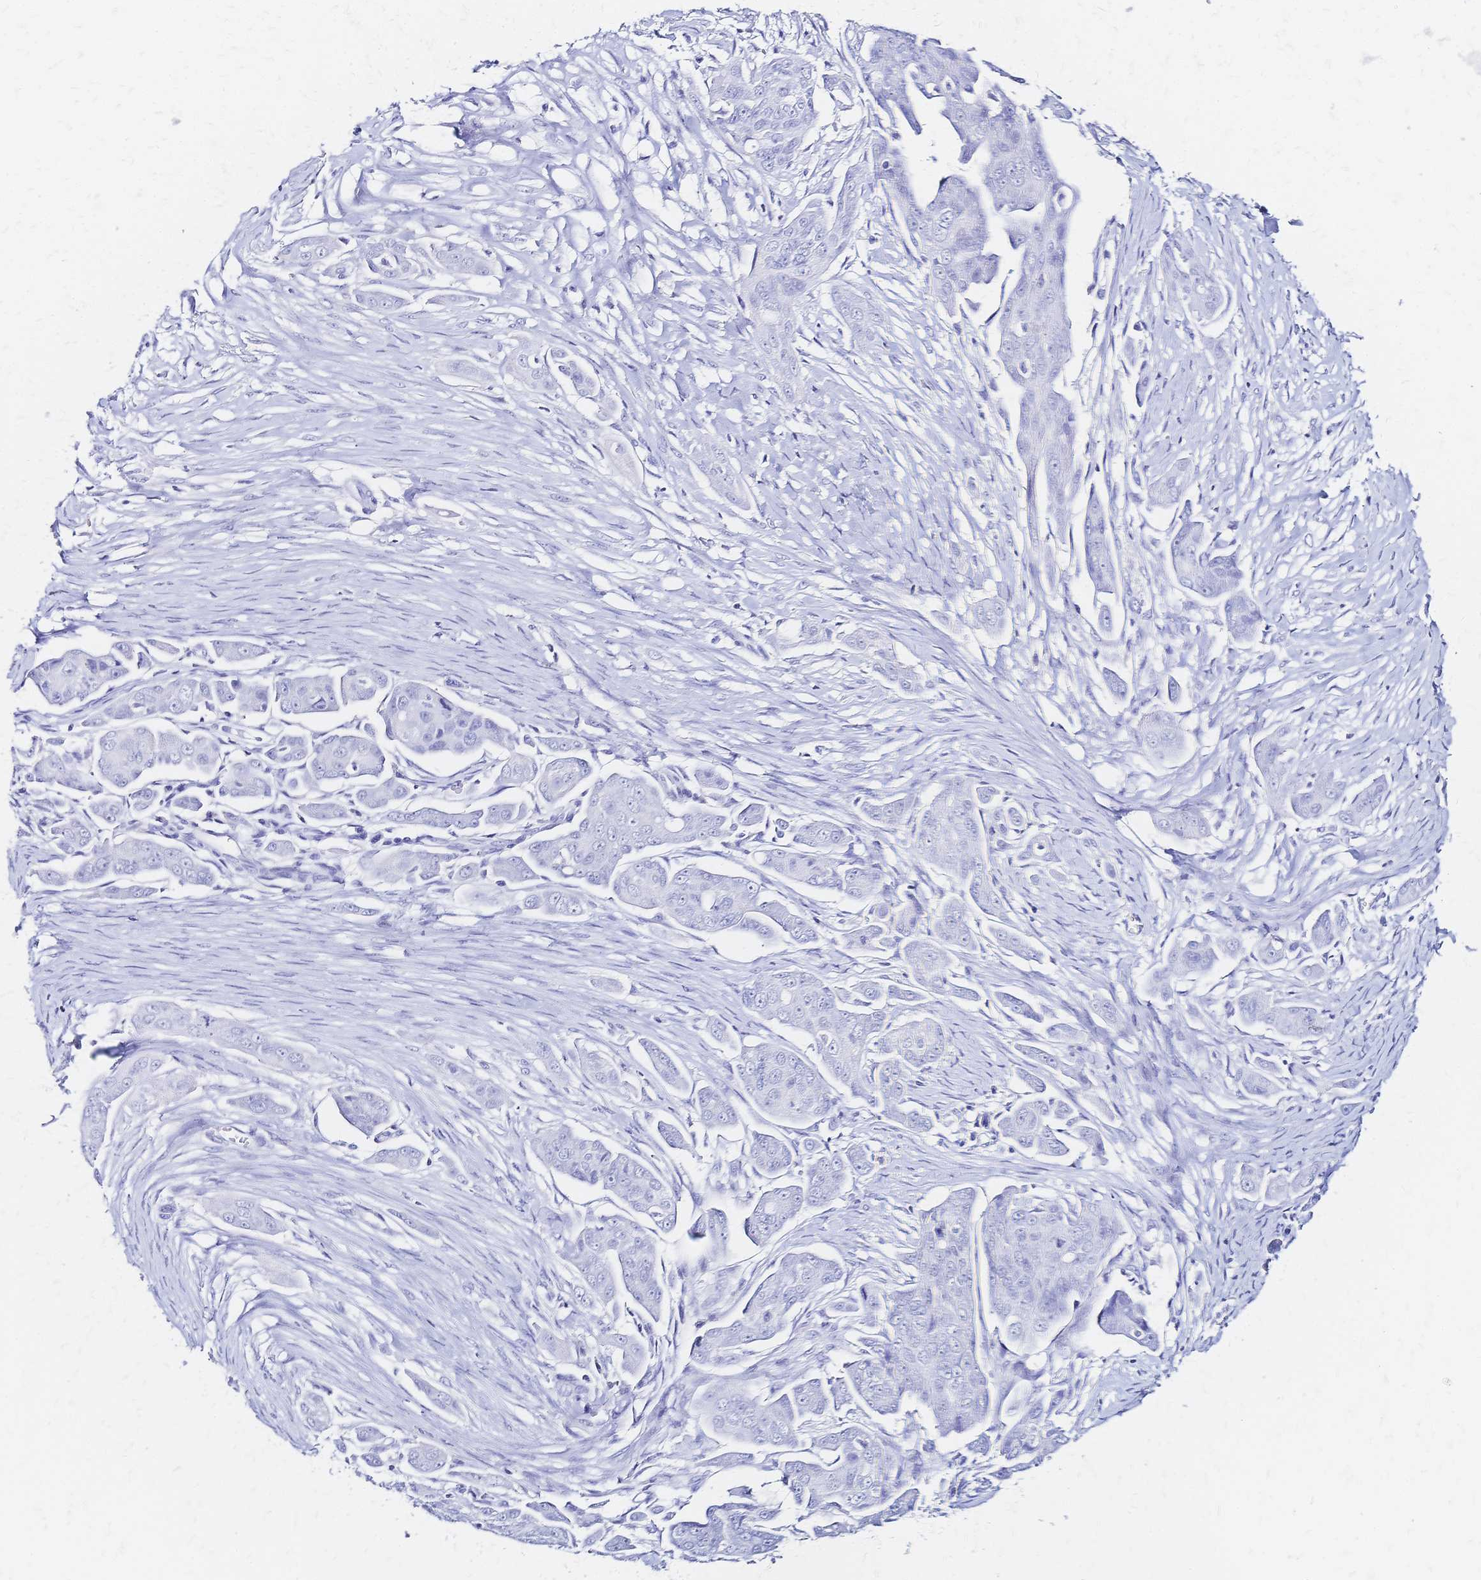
{"staining": {"intensity": "negative", "quantity": "none", "location": "none"}, "tissue": "ovarian cancer", "cell_type": "Tumor cells", "image_type": "cancer", "snomed": [{"axis": "morphology", "description": "Carcinoma, endometroid"}, {"axis": "topography", "description": "Ovary"}], "caption": "An image of human ovarian endometroid carcinoma is negative for staining in tumor cells.", "gene": "SLC5A1", "patient": {"sex": "female", "age": 70}}